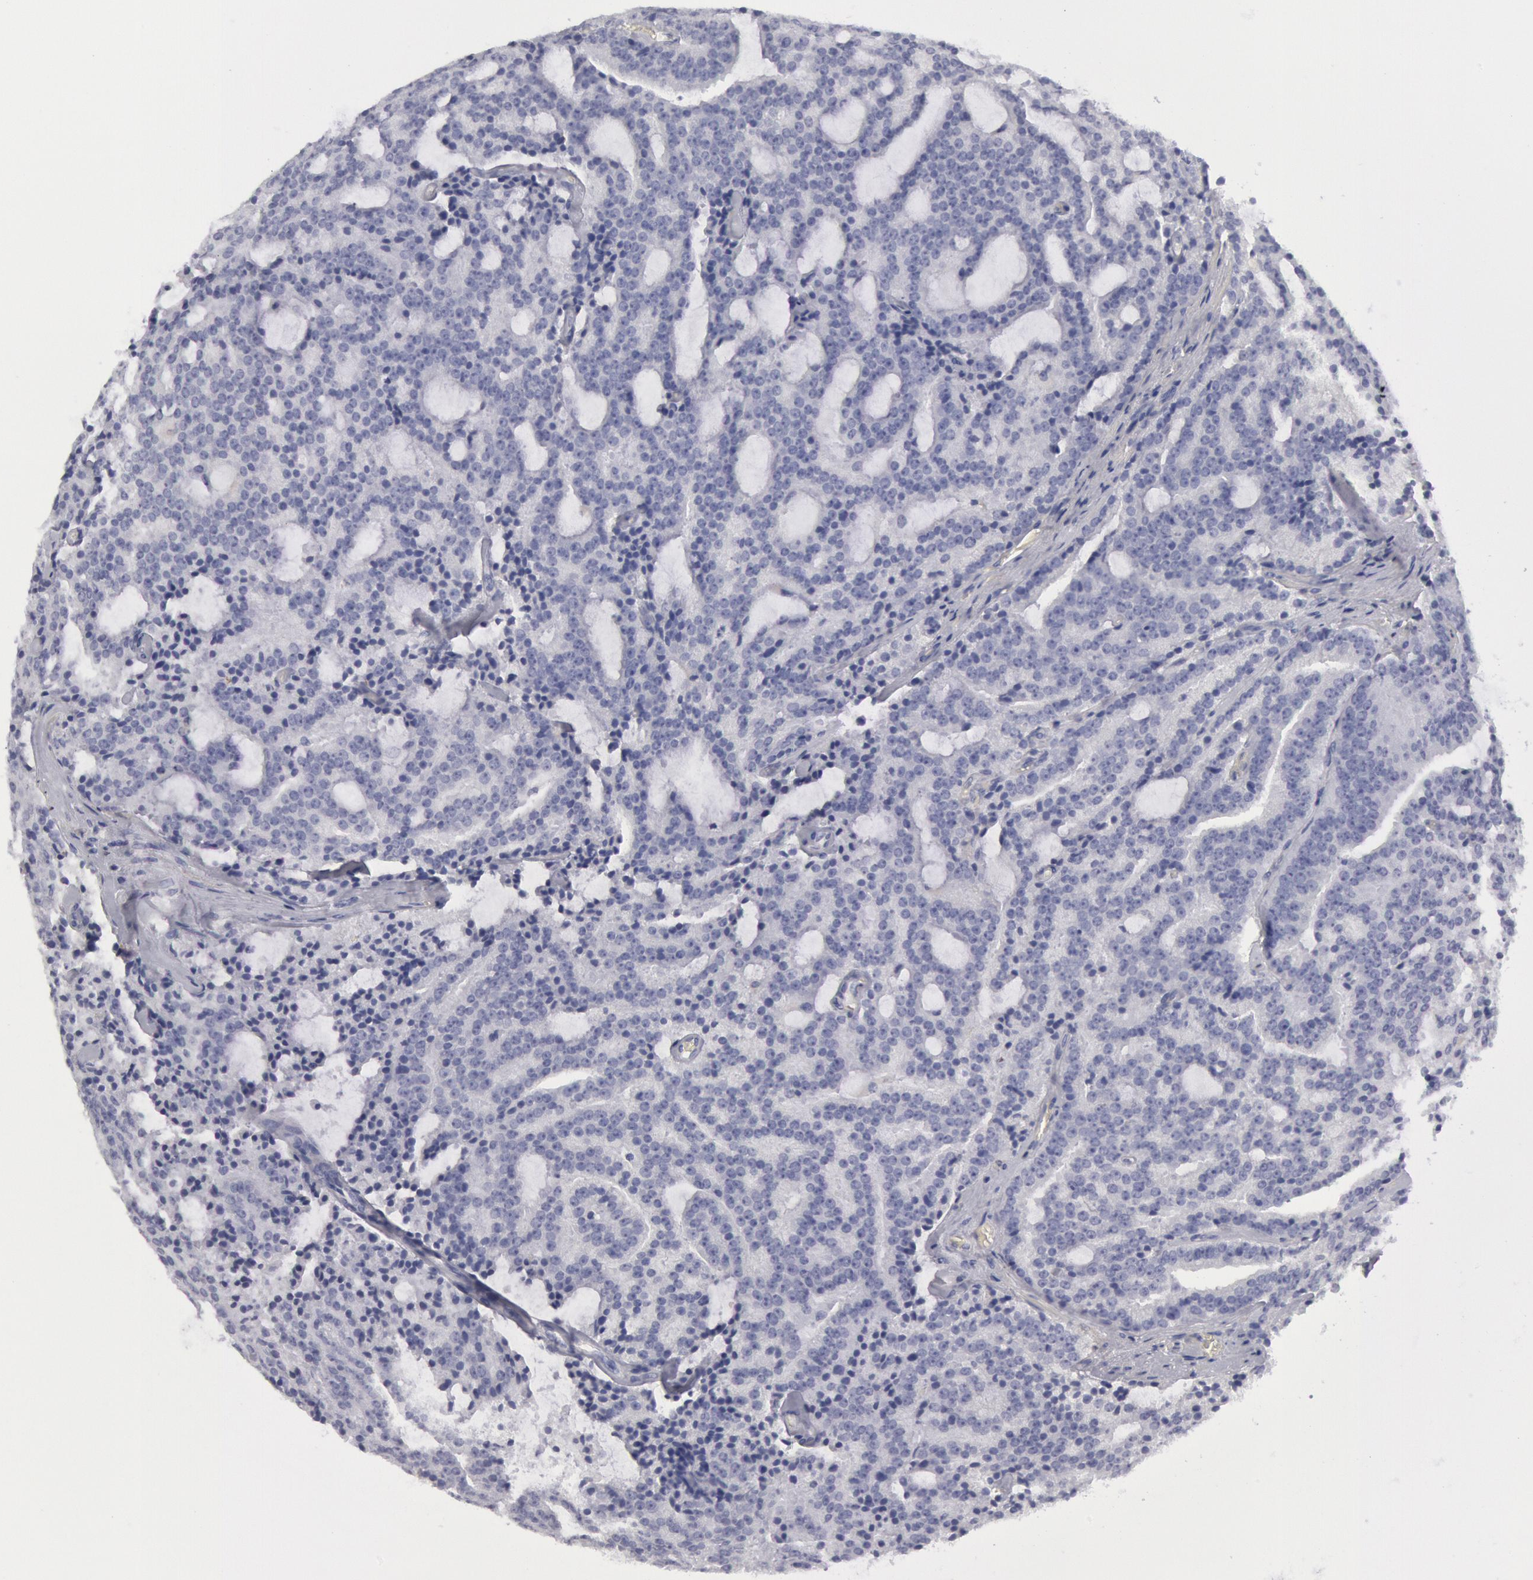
{"staining": {"intensity": "negative", "quantity": "none", "location": "none"}, "tissue": "prostate cancer", "cell_type": "Tumor cells", "image_type": "cancer", "snomed": [{"axis": "morphology", "description": "Adenocarcinoma, Medium grade"}, {"axis": "topography", "description": "Prostate"}], "caption": "Immunohistochemistry image of neoplastic tissue: prostate cancer stained with DAB (3,3'-diaminobenzidine) shows no significant protein positivity in tumor cells.", "gene": "FHL1", "patient": {"sex": "male", "age": 65}}